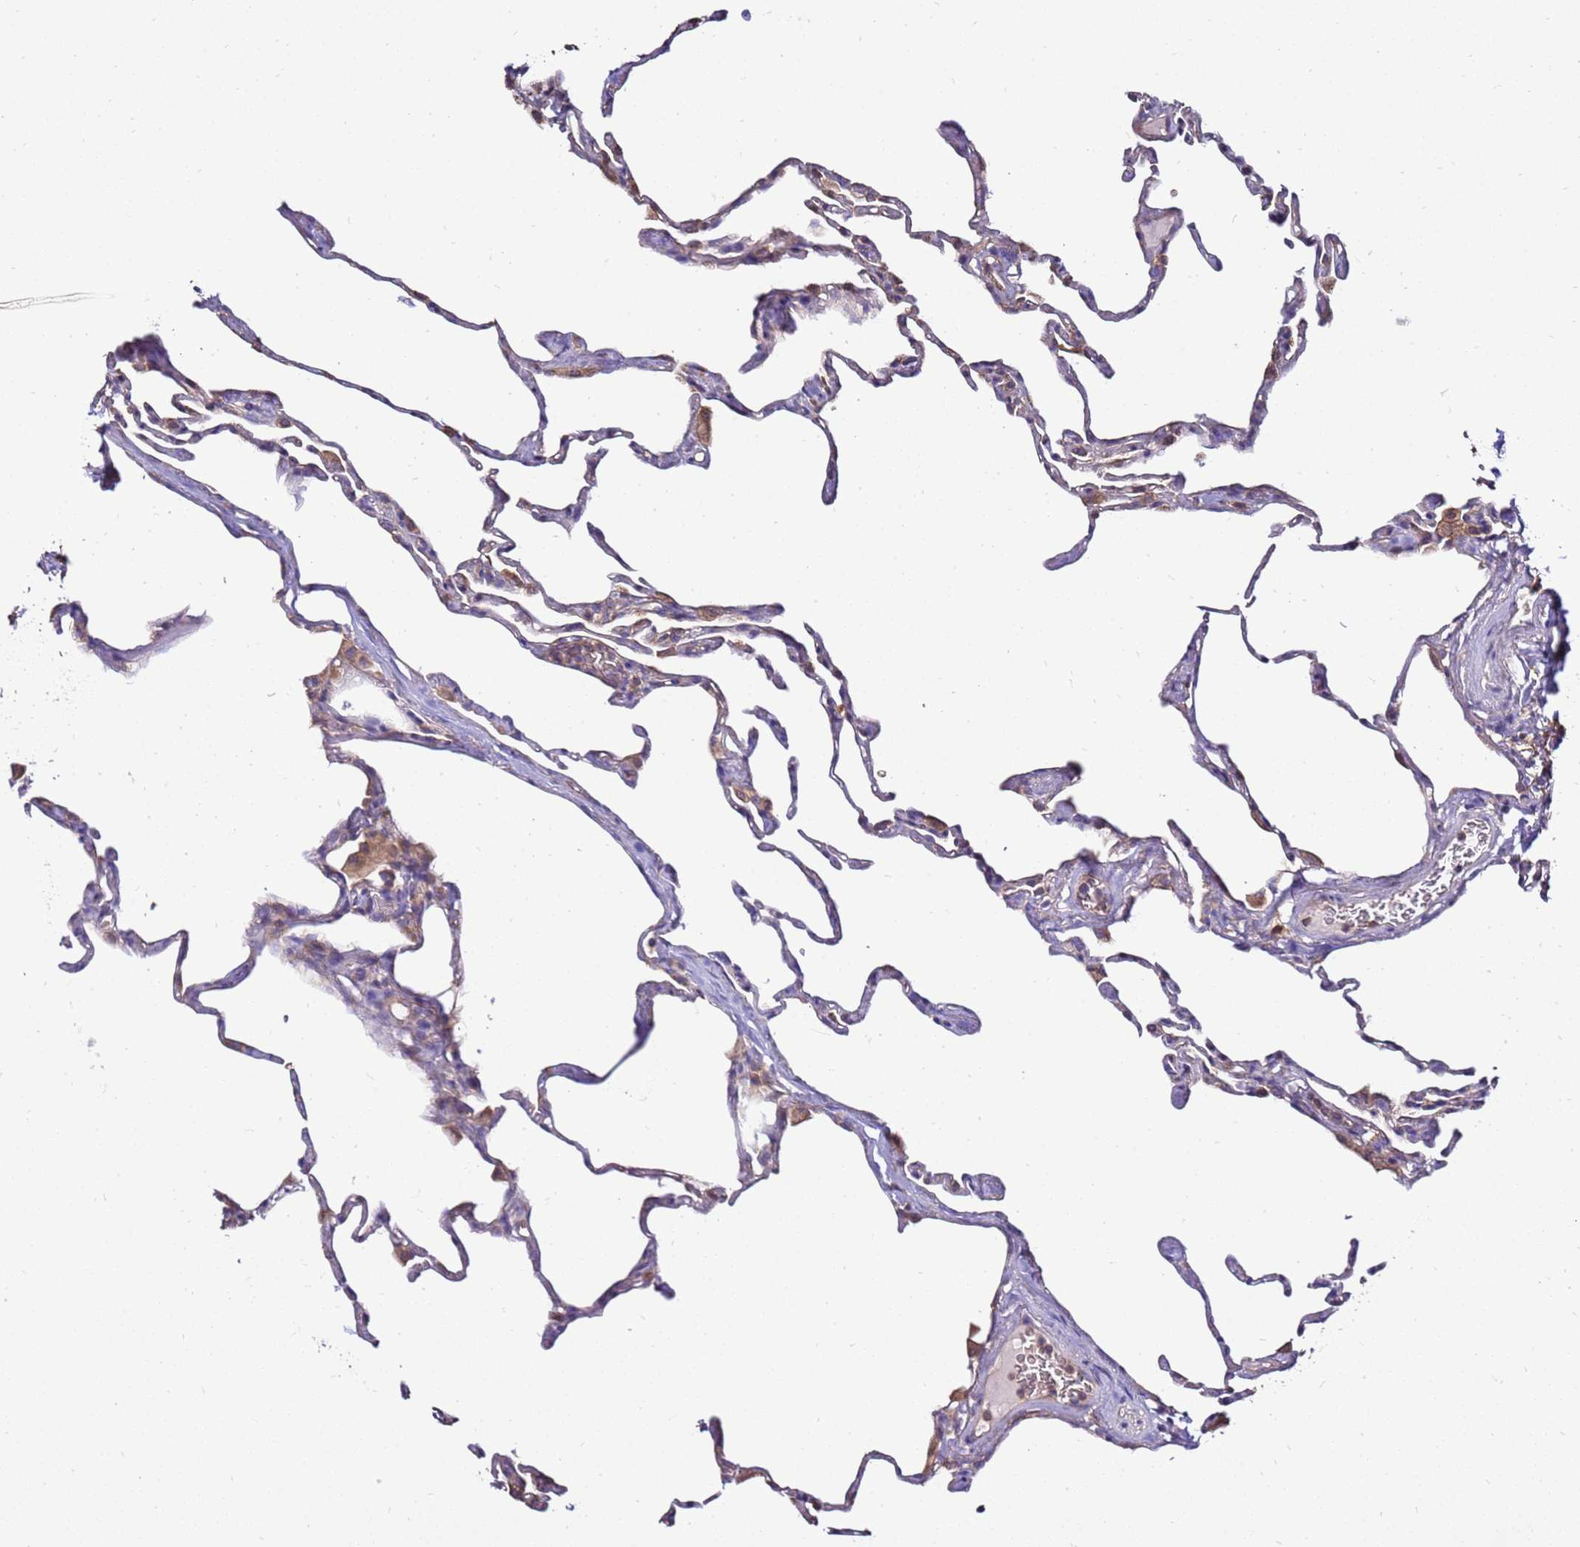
{"staining": {"intensity": "moderate", "quantity": "<25%", "location": "cytoplasmic/membranous"}, "tissue": "lung", "cell_type": "Alveolar cells", "image_type": "normal", "snomed": [{"axis": "morphology", "description": "Normal tissue, NOS"}, {"axis": "topography", "description": "Lung"}], "caption": "Immunohistochemical staining of benign human lung displays moderate cytoplasmic/membranous protein expression in about <25% of alveolar cells. (IHC, brightfield microscopy, high magnification).", "gene": "SLC44A5", "patient": {"sex": "male", "age": 65}}